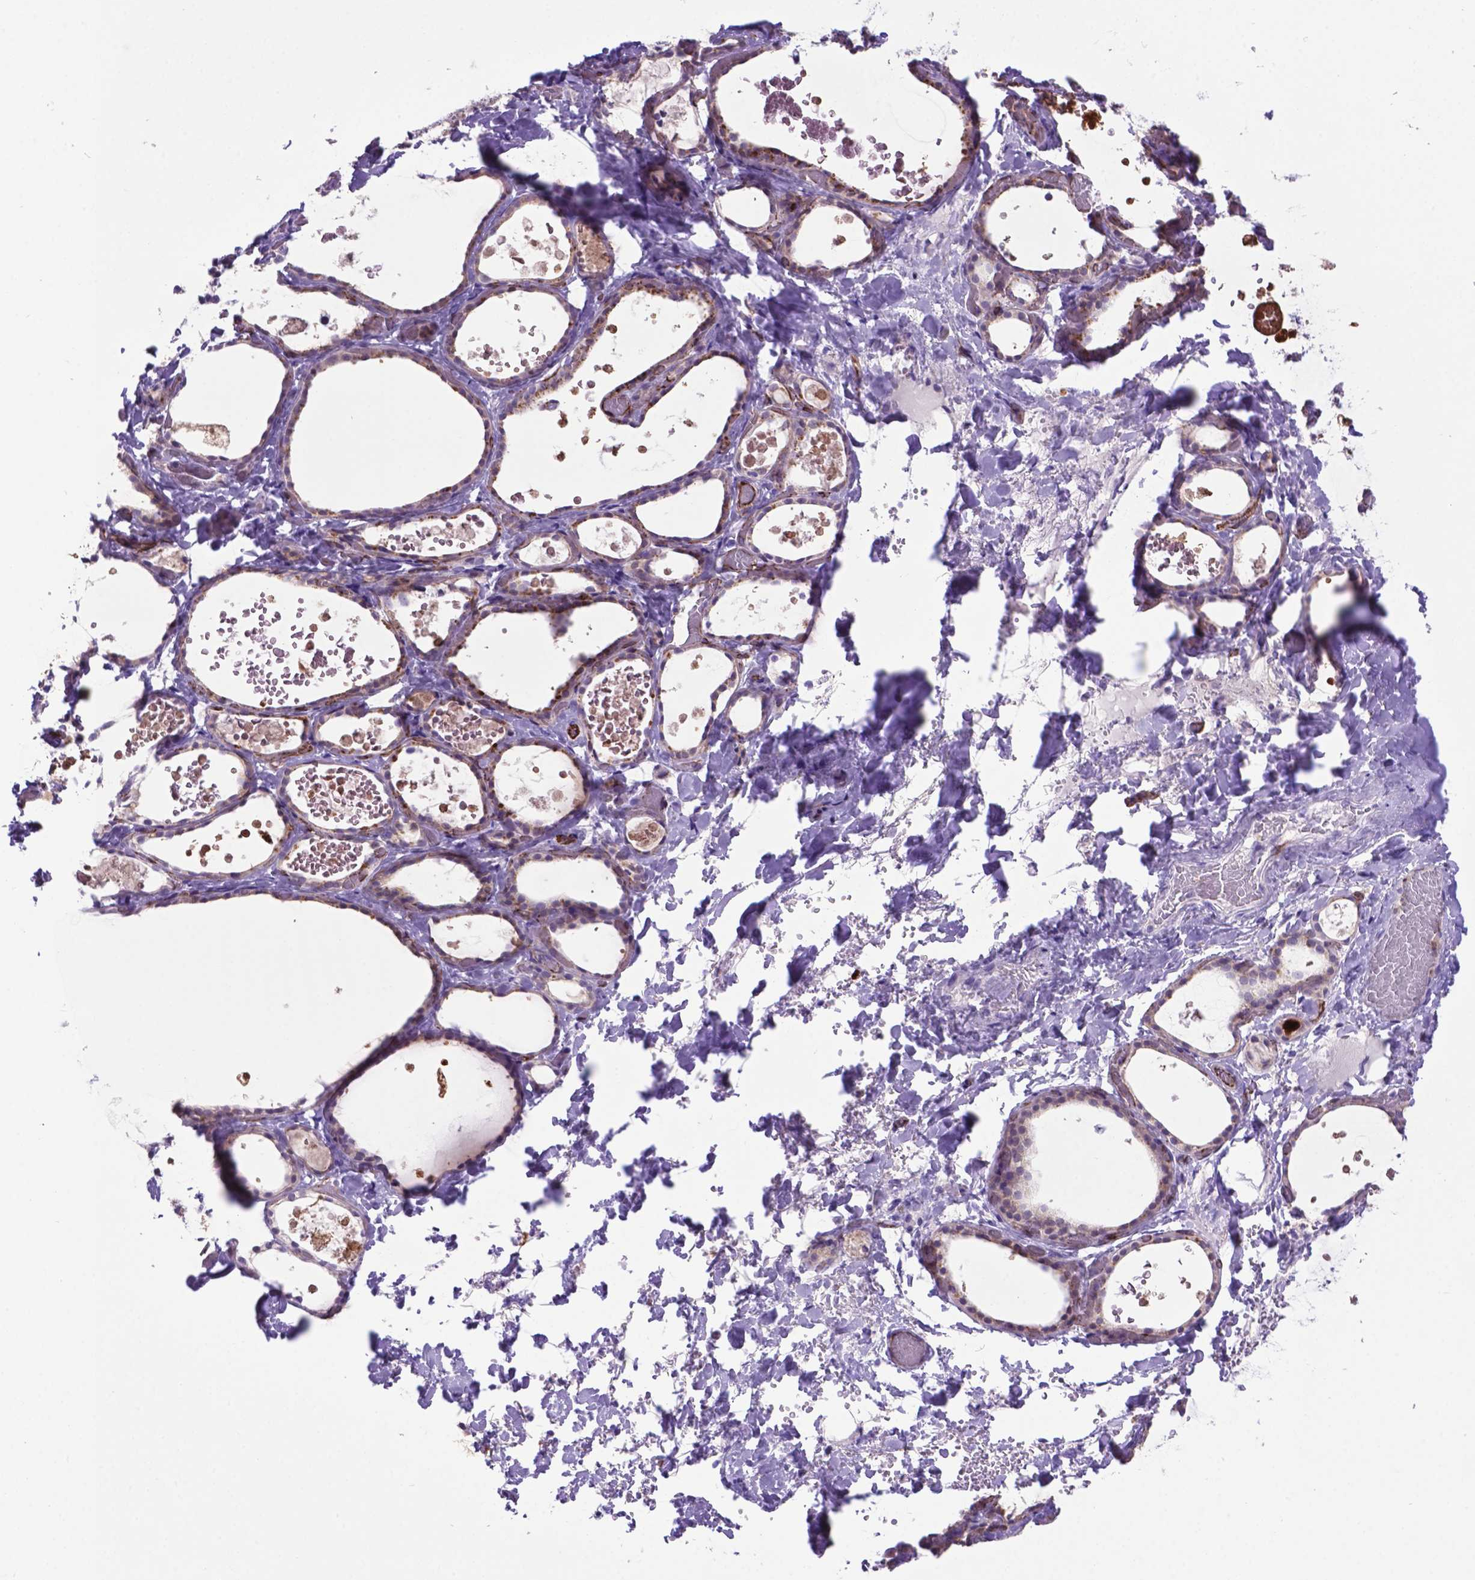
{"staining": {"intensity": "moderate", "quantity": "<25%", "location": "cytoplasmic/membranous"}, "tissue": "thyroid gland", "cell_type": "Glandular cells", "image_type": "normal", "snomed": [{"axis": "morphology", "description": "Normal tissue, NOS"}, {"axis": "topography", "description": "Thyroid gland"}], "caption": "High-power microscopy captured an immunohistochemistry micrograph of normal thyroid gland, revealing moderate cytoplasmic/membranous staining in approximately <25% of glandular cells. Using DAB (3,3'-diaminobenzidine) (brown) and hematoxylin (blue) stains, captured at high magnification using brightfield microscopy.", "gene": "LZTR1", "patient": {"sex": "female", "age": 56}}